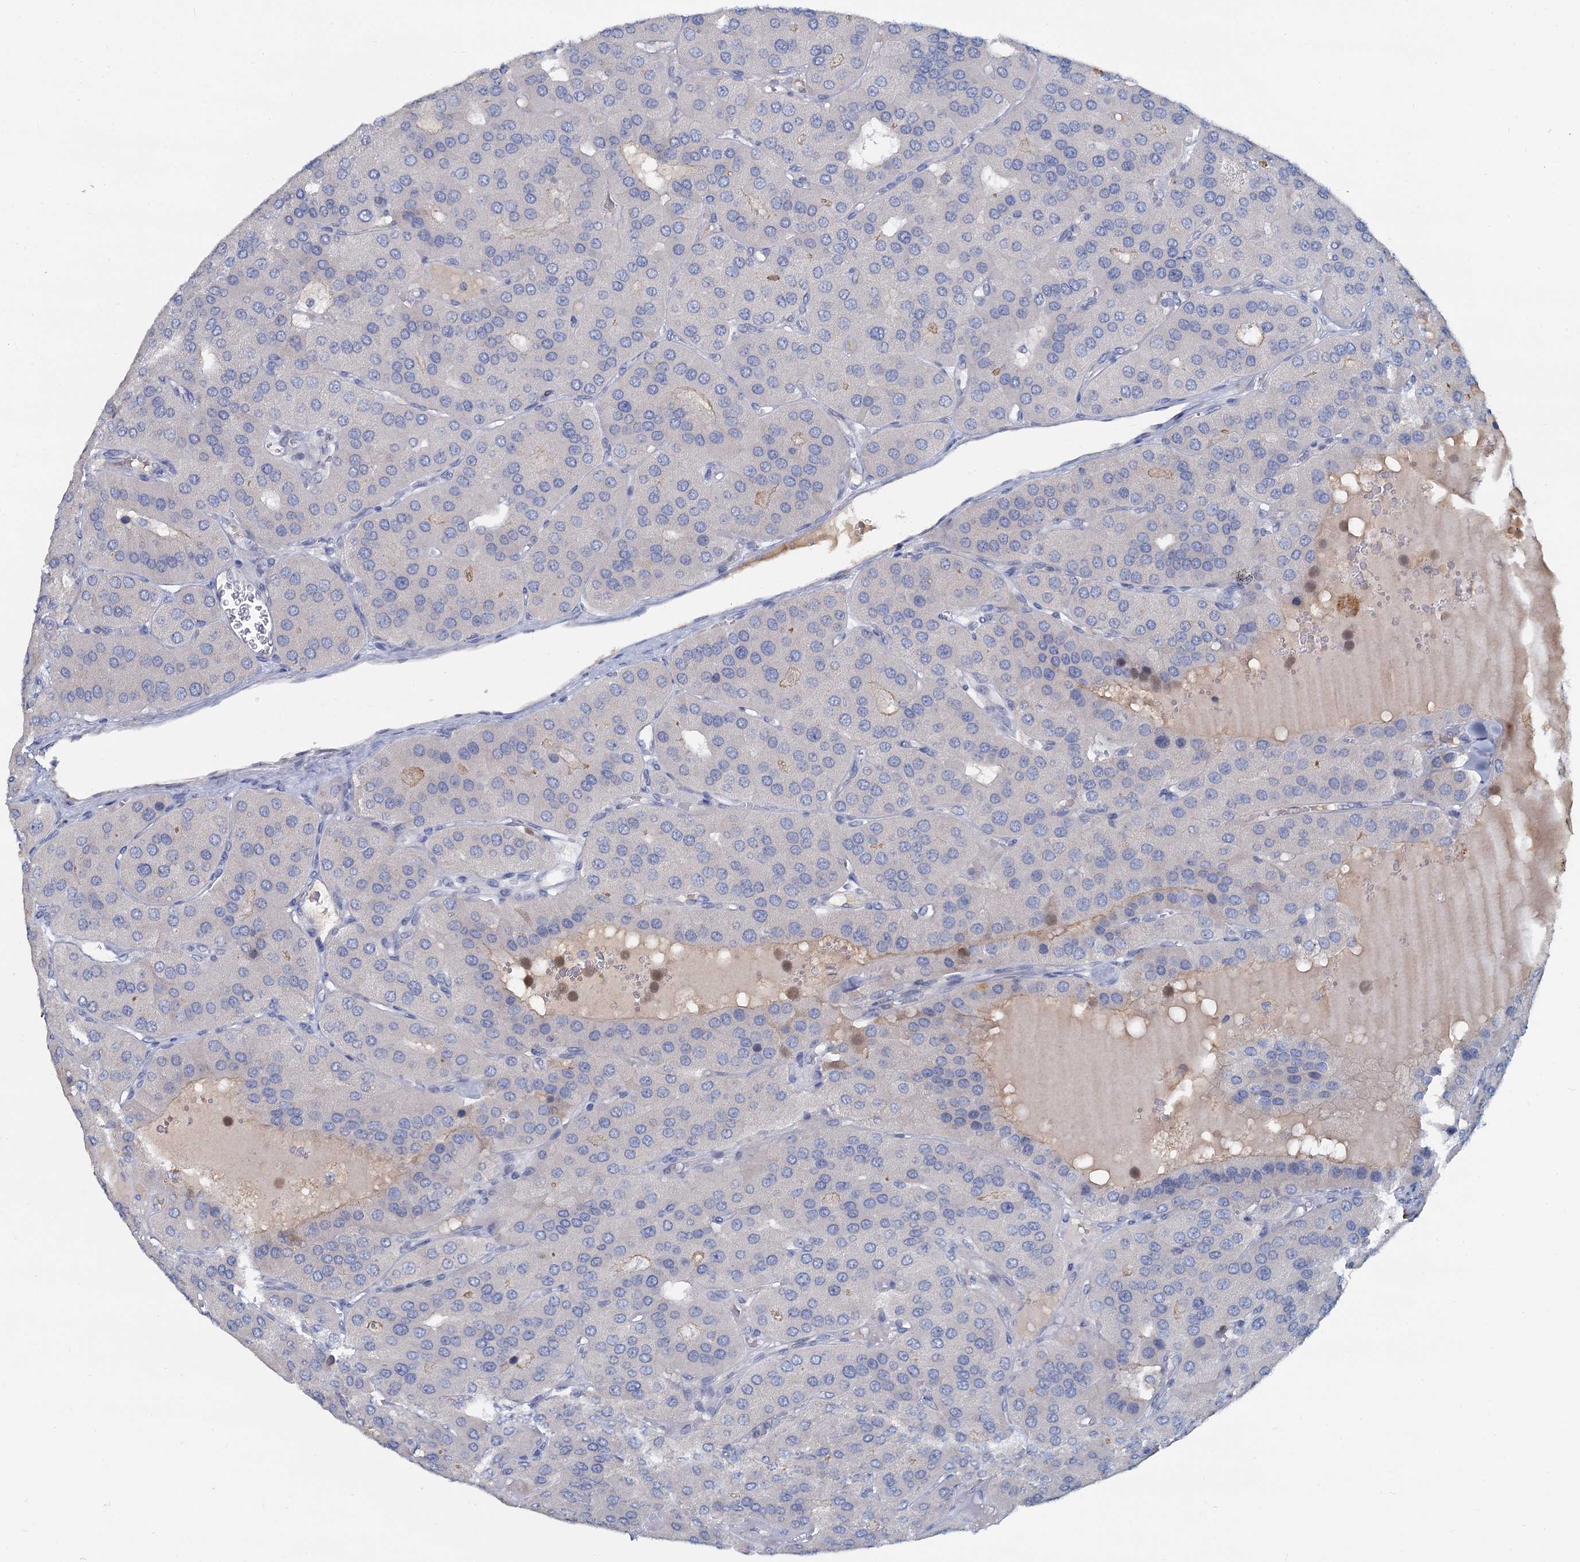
{"staining": {"intensity": "negative", "quantity": "none", "location": "none"}, "tissue": "parathyroid gland", "cell_type": "Glandular cells", "image_type": "normal", "snomed": [{"axis": "morphology", "description": "Normal tissue, NOS"}, {"axis": "morphology", "description": "Adenoma, NOS"}, {"axis": "topography", "description": "Parathyroid gland"}], "caption": "Immunohistochemistry image of benign parathyroid gland stained for a protein (brown), which demonstrates no positivity in glandular cells.", "gene": "ACSM3", "patient": {"sex": "female", "age": 86}}